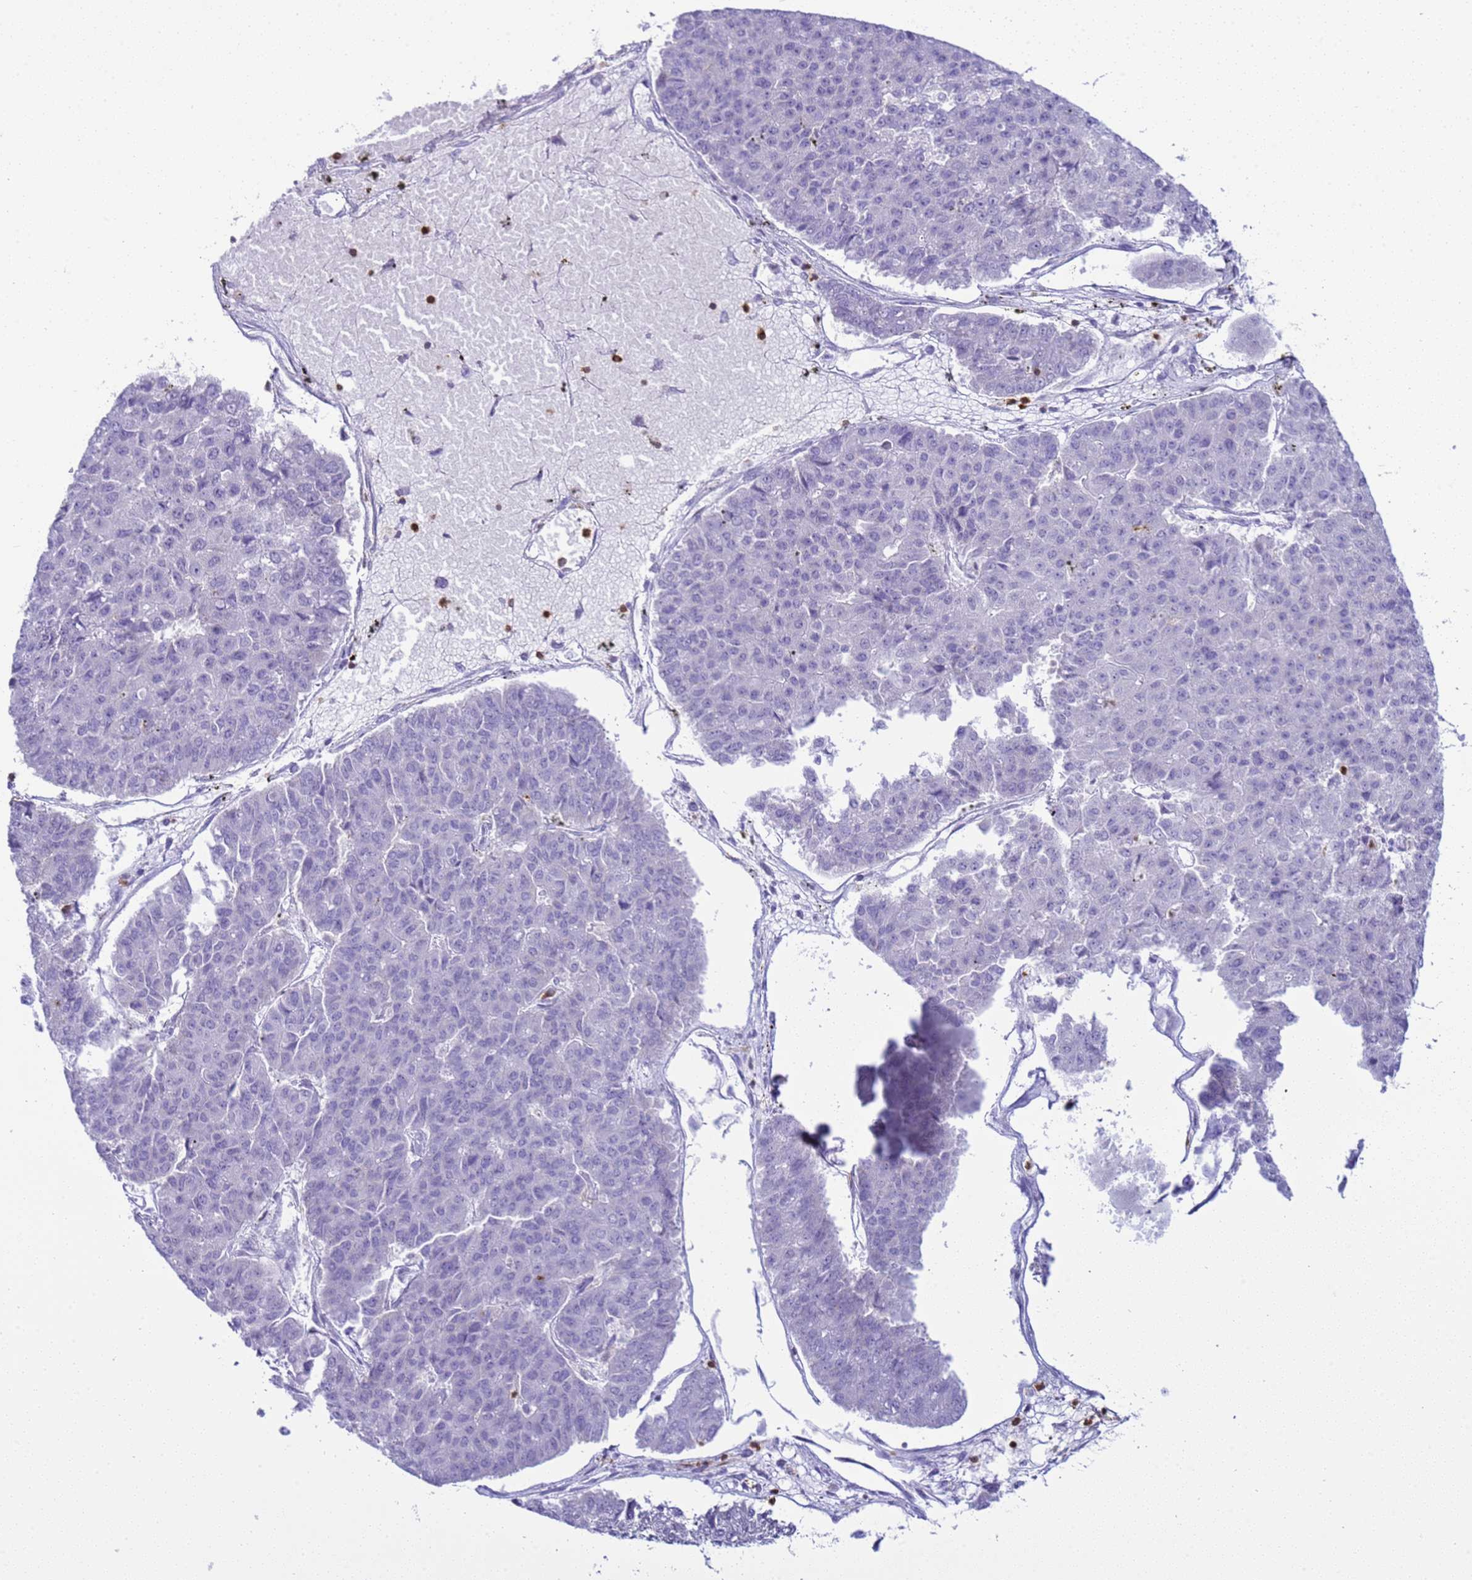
{"staining": {"intensity": "negative", "quantity": "none", "location": "none"}, "tissue": "pancreatic cancer", "cell_type": "Tumor cells", "image_type": "cancer", "snomed": [{"axis": "morphology", "description": "Adenocarcinoma, NOS"}, {"axis": "topography", "description": "Pancreas"}], "caption": "Immunohistochemistry image of human pancreatic adenocarcinoma stained for a protein (brown), which demonstrates no staining in tumor cells. Nuclei are stained in blue.", "gene": "IRF5", "patient": {"sex": "male", "age": 50}}